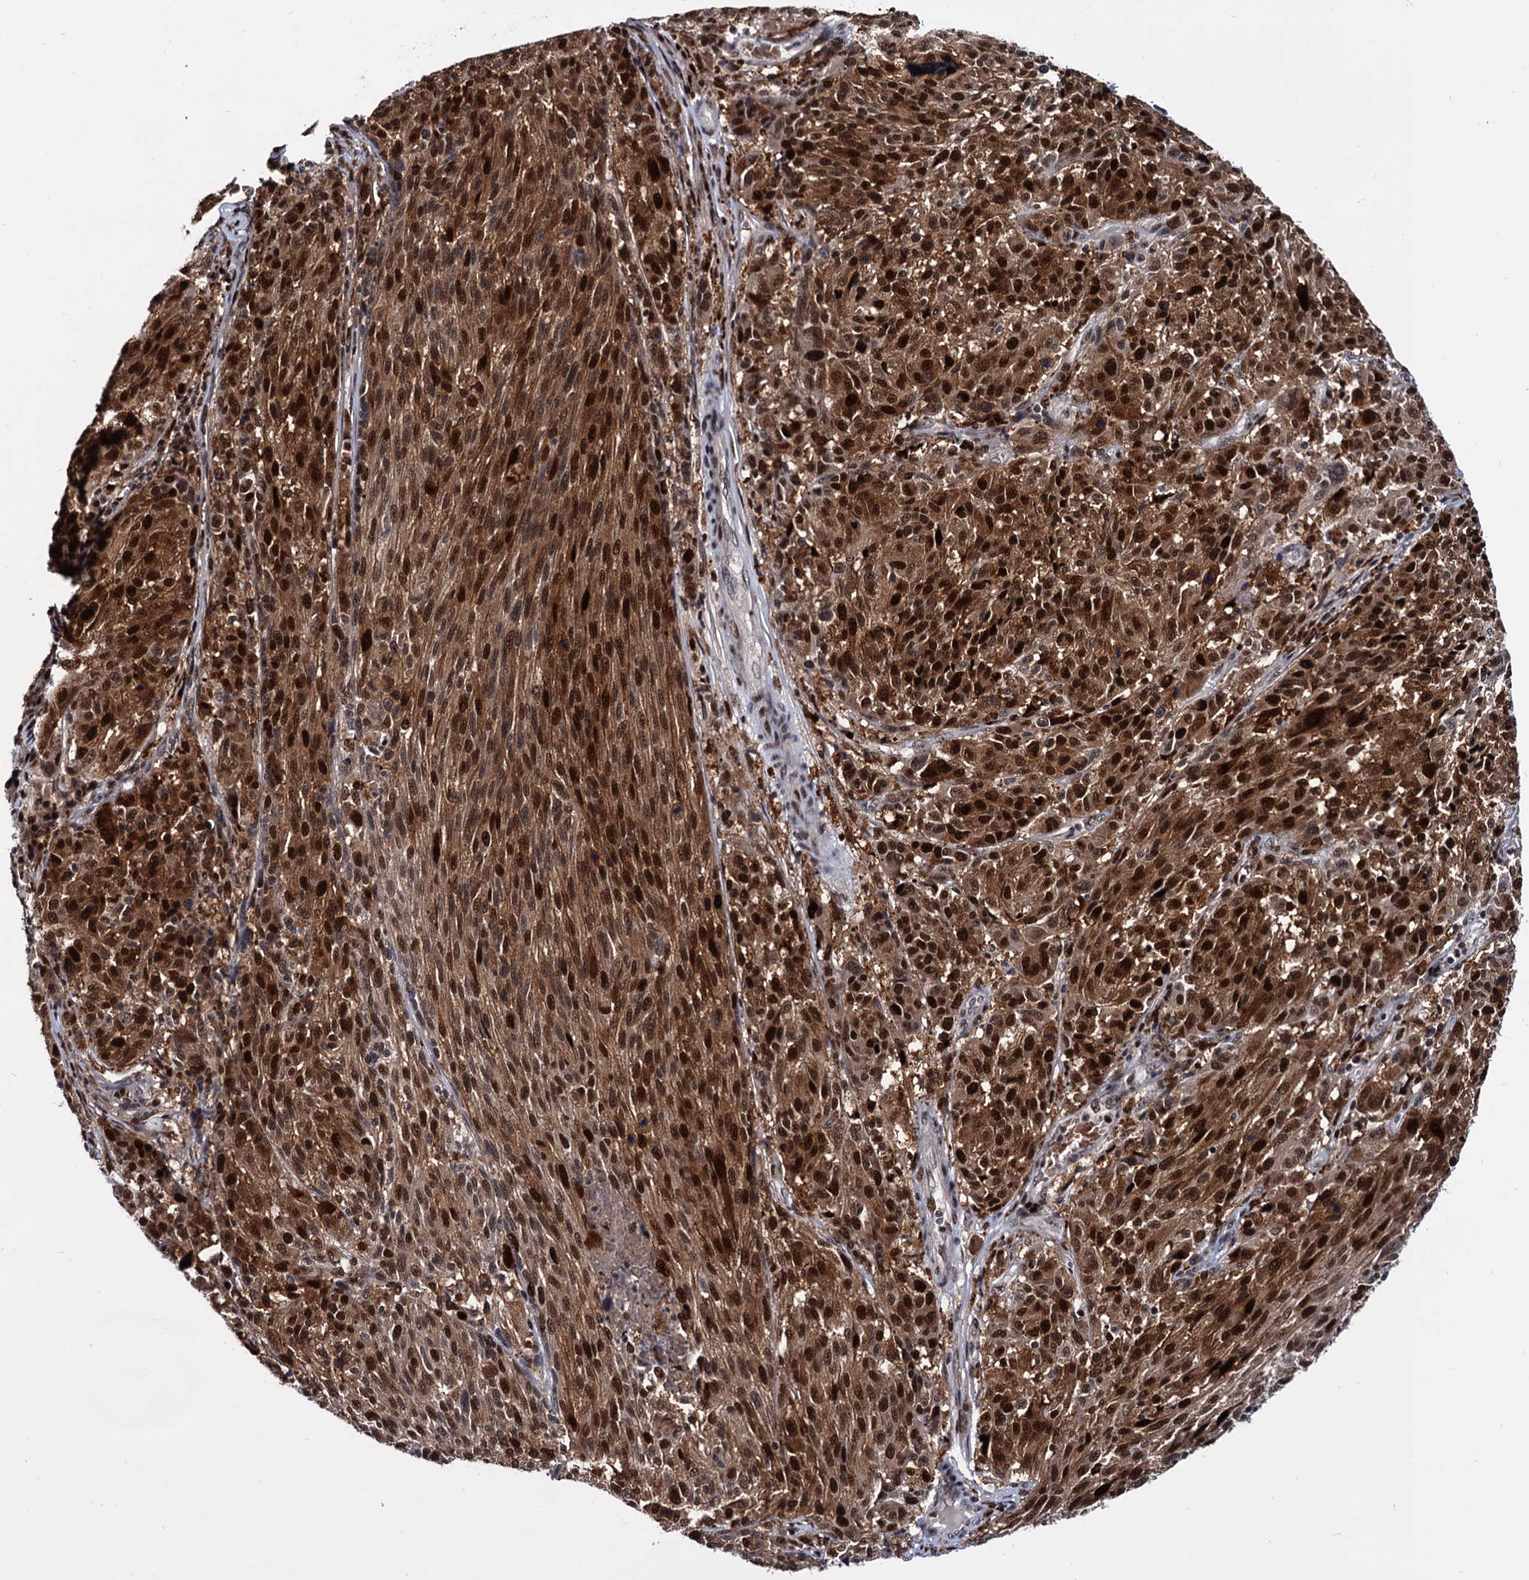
{"staining": {"intensity": "strong", "quantity": ">75%", "location": "cytoplasmic/membranous,nuclear"}, "tissue": "melanoma", "cell_type": "Tumor cells", "image_type": "cancer", "snomed": [{"axis": "morphology", "description": "Malignant melanoma, NOS"}, {"axis": "topography", "description": "Skin"}], "caption": "A brown stain labels strong cytoplasmic/membranous and nuclear expression of a protein in melanoma tumor cells.", "gene": "RNASEH2B", "patient": {"sex": "male", "age": 53}}